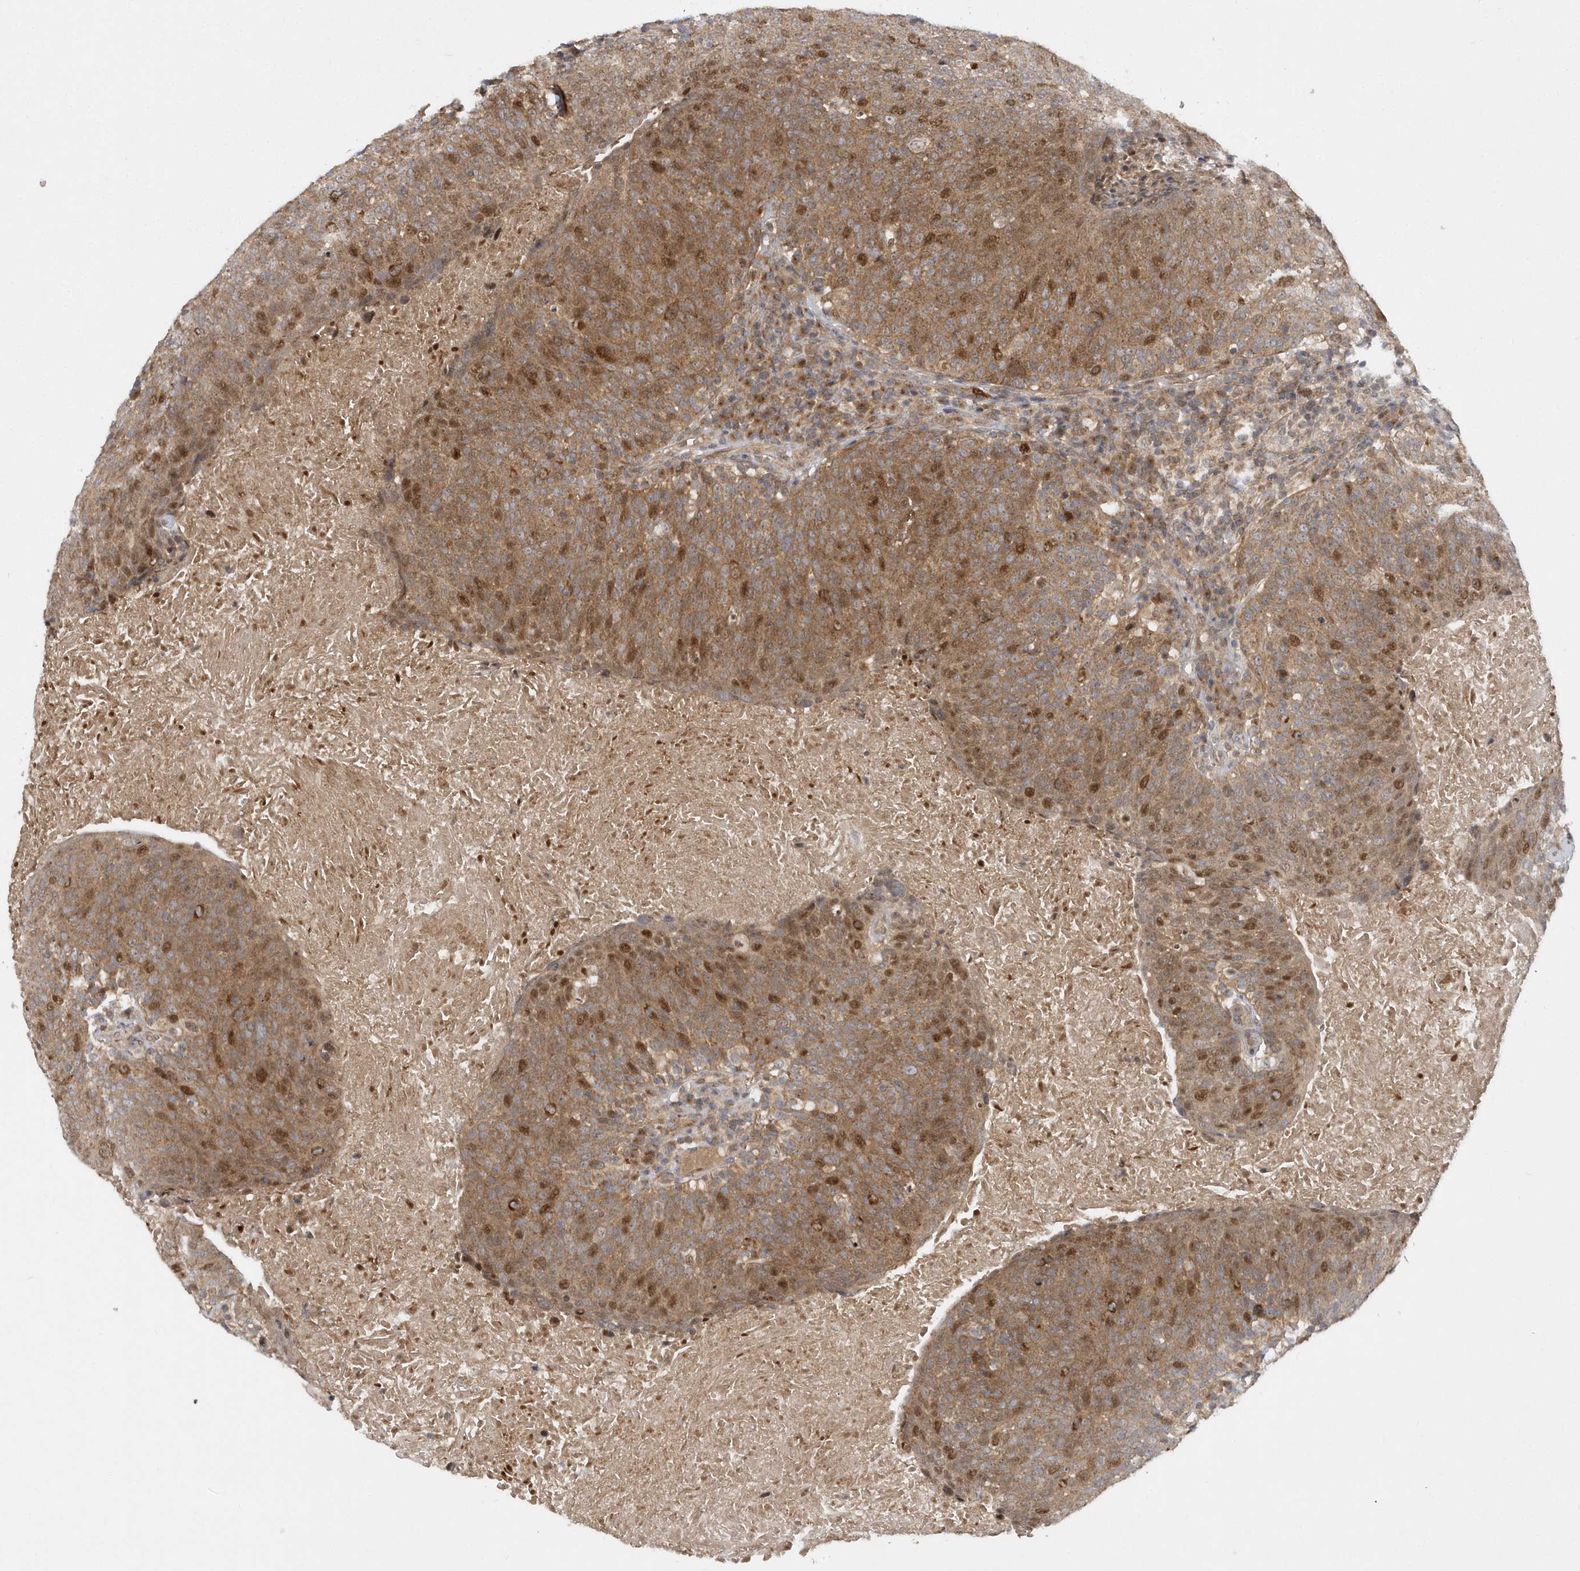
{"staining": {"intensity": "moderate", "quantity": ">75%", "location": "cytoplasmic/membranous,nuclear"}, "tissue": "head and neck cancer", "cell_type": "Tumor cells", "image_type": "cancer", "snomed": [{"axis": "morphology", "description": "Squamous cell carcinoma, NOS"}, {"axis": "morphology", "description": "Squamous cell carcinoma, metastatic, NOS"}, {"axis": "topography", "description": "Lymph node"}, {"axis": "topography", "description": "Head-Neck"}], "caption": "A medium amount of moderate cytoplasmic/membranous and nuclear positivity is appreciated in approximately >75% of tumor cells in squamous cell carcinoma (head and neck) tissue.", "gene": "MXI1", "patient": {"sex": "male", "age": 62}}